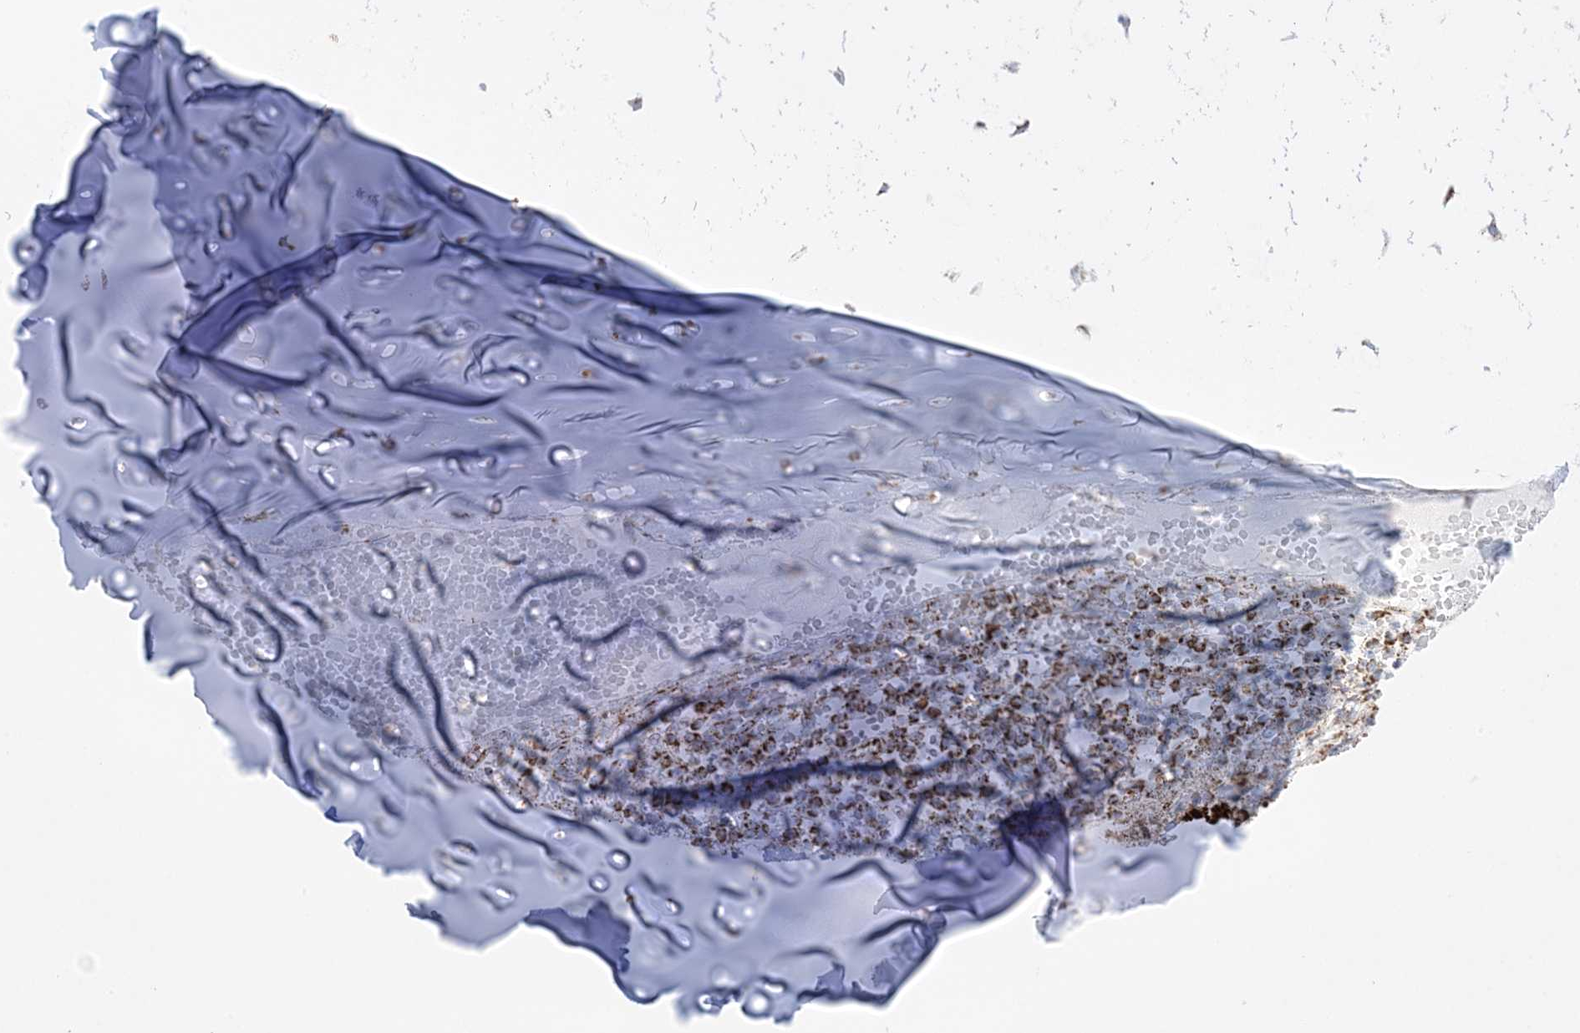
{"staining": {"intensity": "weak", "quantity": "25%-75%", "location": "cytoplasmic/membranous"}, "tissue": "soft tissue", "cell_type": "Chondrocytes", "image_type": "normal", "snomed": [{"axis": "morphology", "description": "Normal tissue, NOS"}, {"axis": "morphology", "description": "Basal cell carcinoma"}, {"axis": "topography", "description": "Cartilage tissue"}, {"axis": "topography", "description": "Nasopharynx"}, {"axis": "topography", "description": "Oral tissue"}], "caption": "IHC micrograph of unremarkable soft tissue: human soft tissue stained using immunohistochemistry shows low levels of weak protein expression localized specifically in the cytoplasmic/membranous of chondrocytes, appearing as a cytoplasmic/membranous brown color.", "gene": "MRPS36", "patient": {"sex": "female", "age": 77}}